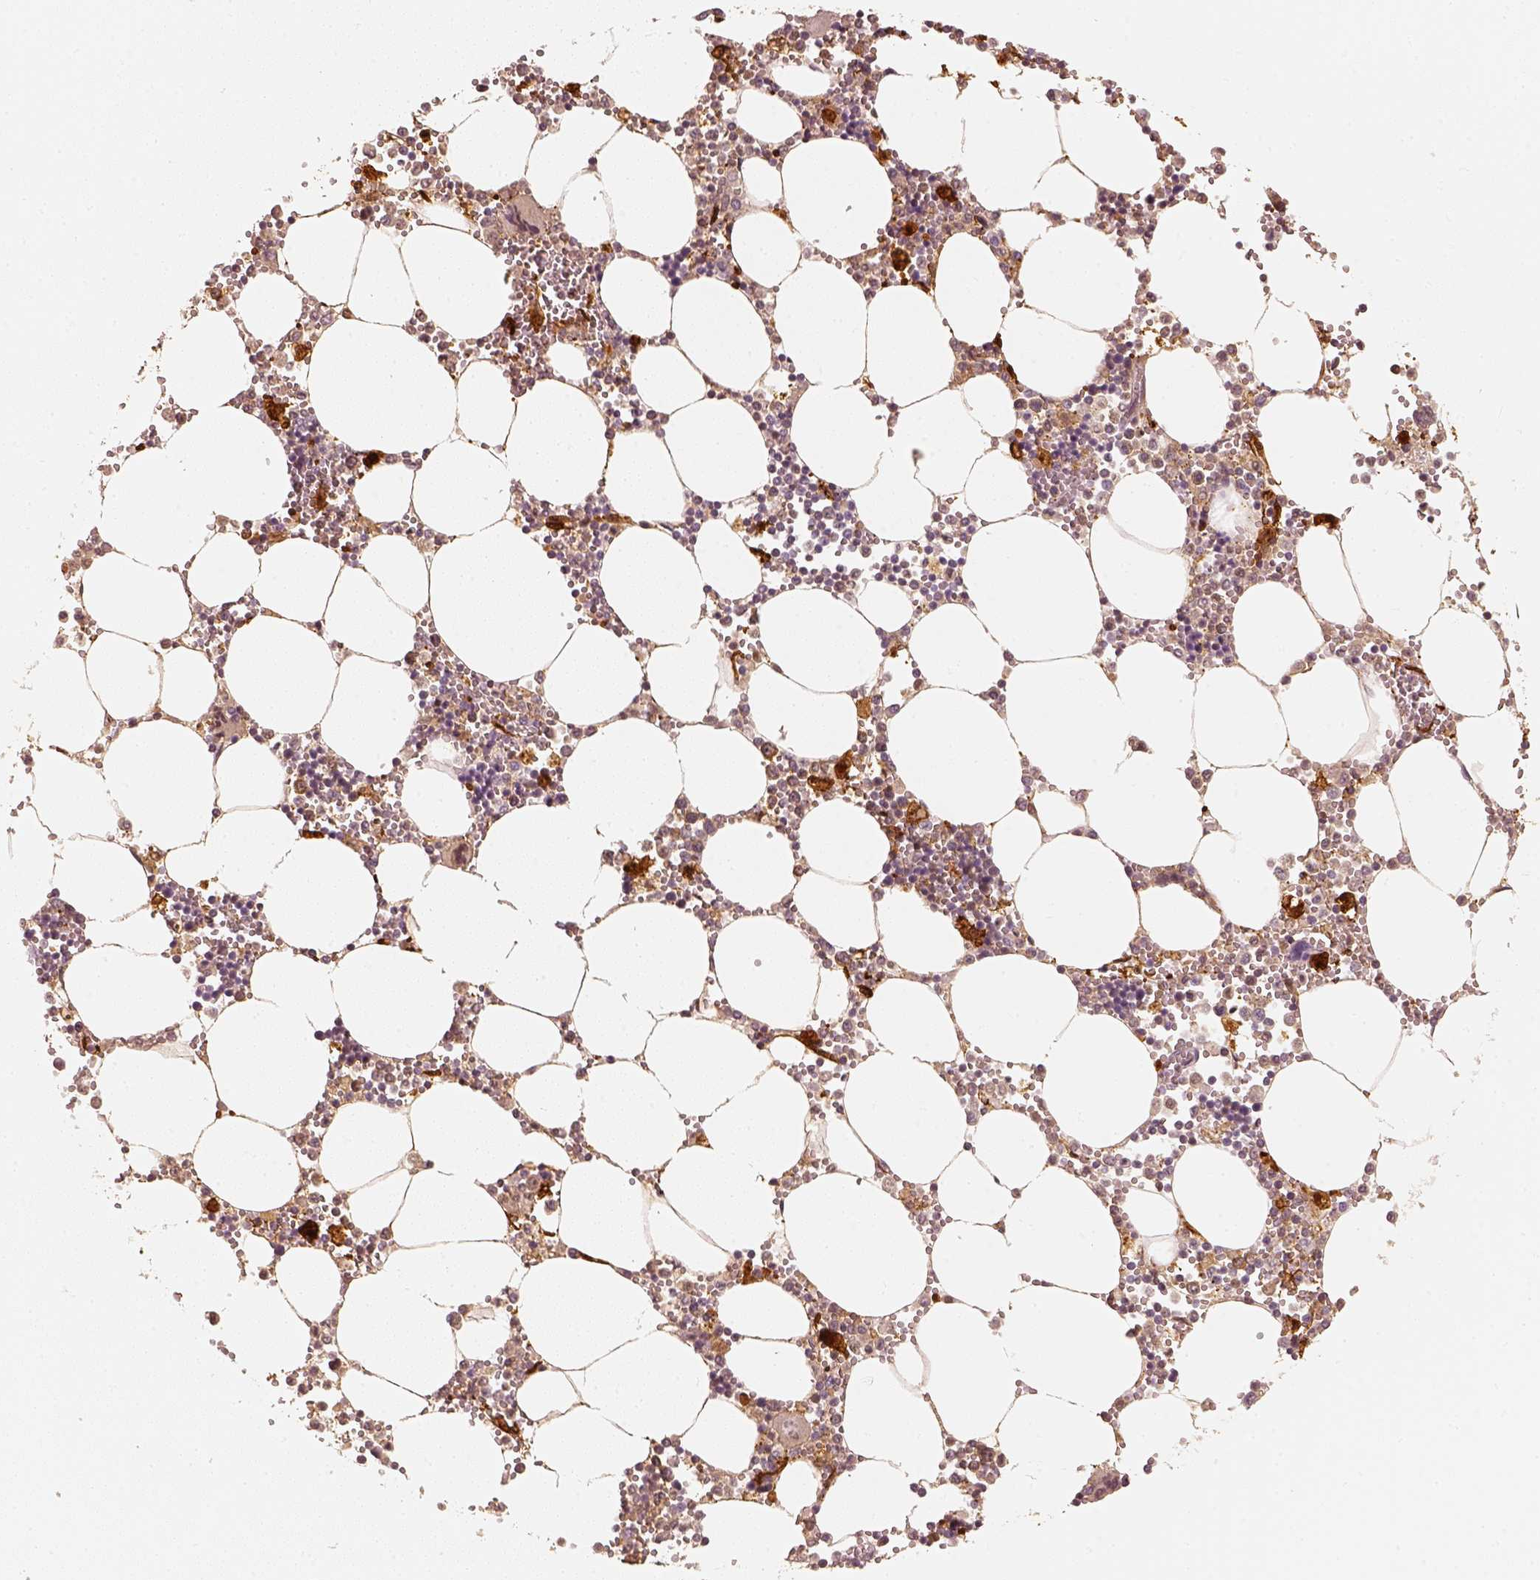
{"staining": {"intensity": "moderate", "quantity": "<25%", "location": "cytoplasmic/membranous"}, "tissue": "bone marrow", "cell_type": "Hematopoietic cells", "image_type": "normal", "snomed": [{"axis": "morphology", "description": "Normal tissue, NOS"}, {"axis": "topography", "description": "Bone marrow"}], "caption": "Immunohistochemistry (IHC) micrograph of normal bone marrow stained for a protein (brown), which exhibits low levels of moderate cytoplasmic/membranous positivity in about <25% of hematopoietic cells.", "gene": "FSCN1", "patient": {"sex": "male", "age": 54}}